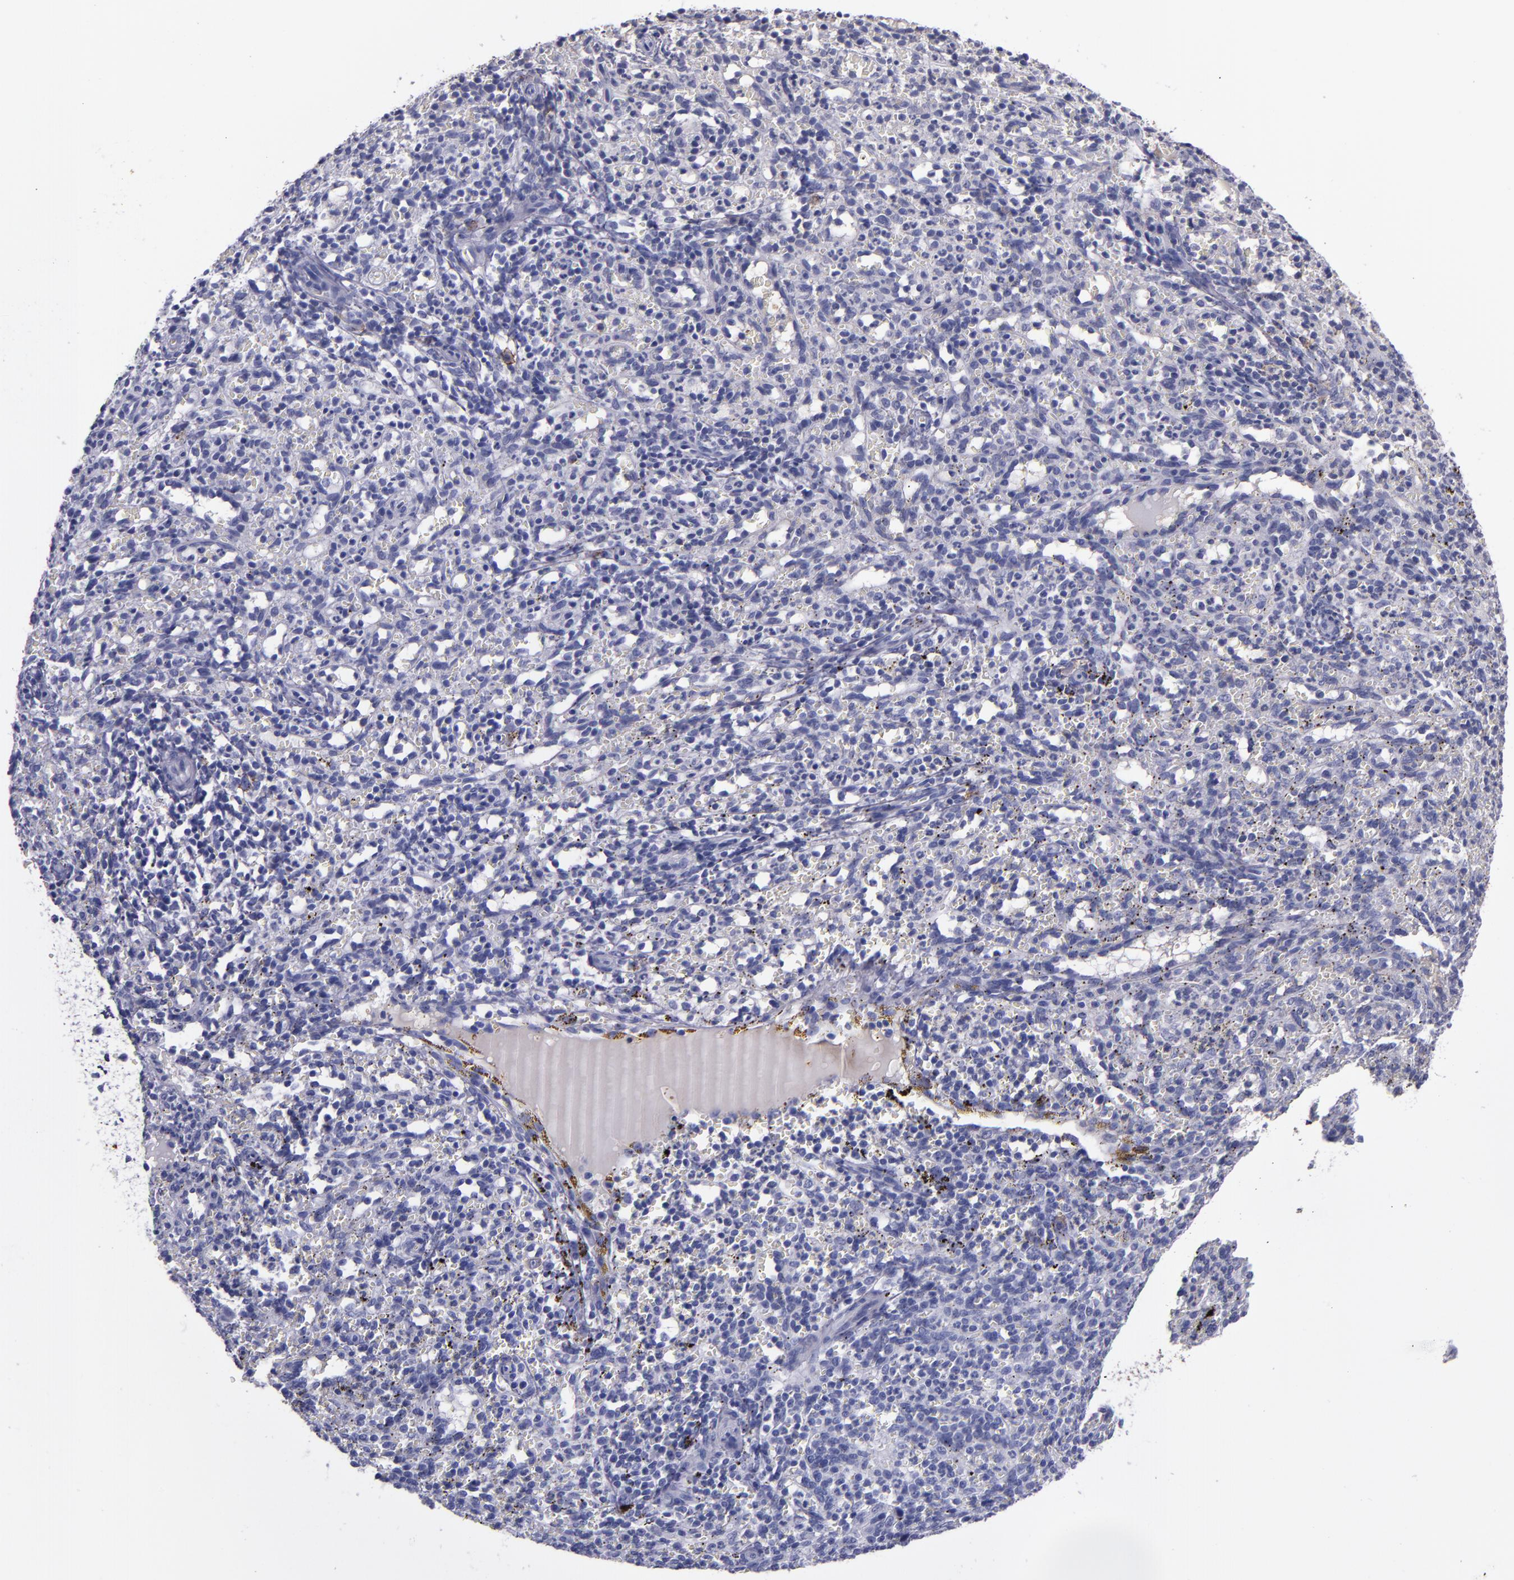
{"staining": {"intensity": "negative", "quantity": "none", "location": "none"}, "tissue": "spleen", "cell_type": "Cells in red pulp", "image_type": "normal", "snomed": [{"axis": "morphology", "description": "Normal tissue, NOS"}, {"axis": "topography", "description": "Spleen"}], "caption": "IHC photomicrograph of normal spleen: spleen stained with DAB (3,3'-diaminobenzidine) displays no significant protein expression in cells in red pulp. (Stains: DAB immunohistochemistry (IHC) with hematoxylin counter stain, Microscopy: brightfield microscopy at high magnification).", "gene": "MFGE8", "patient": {"sex": "female", "age": 10}}